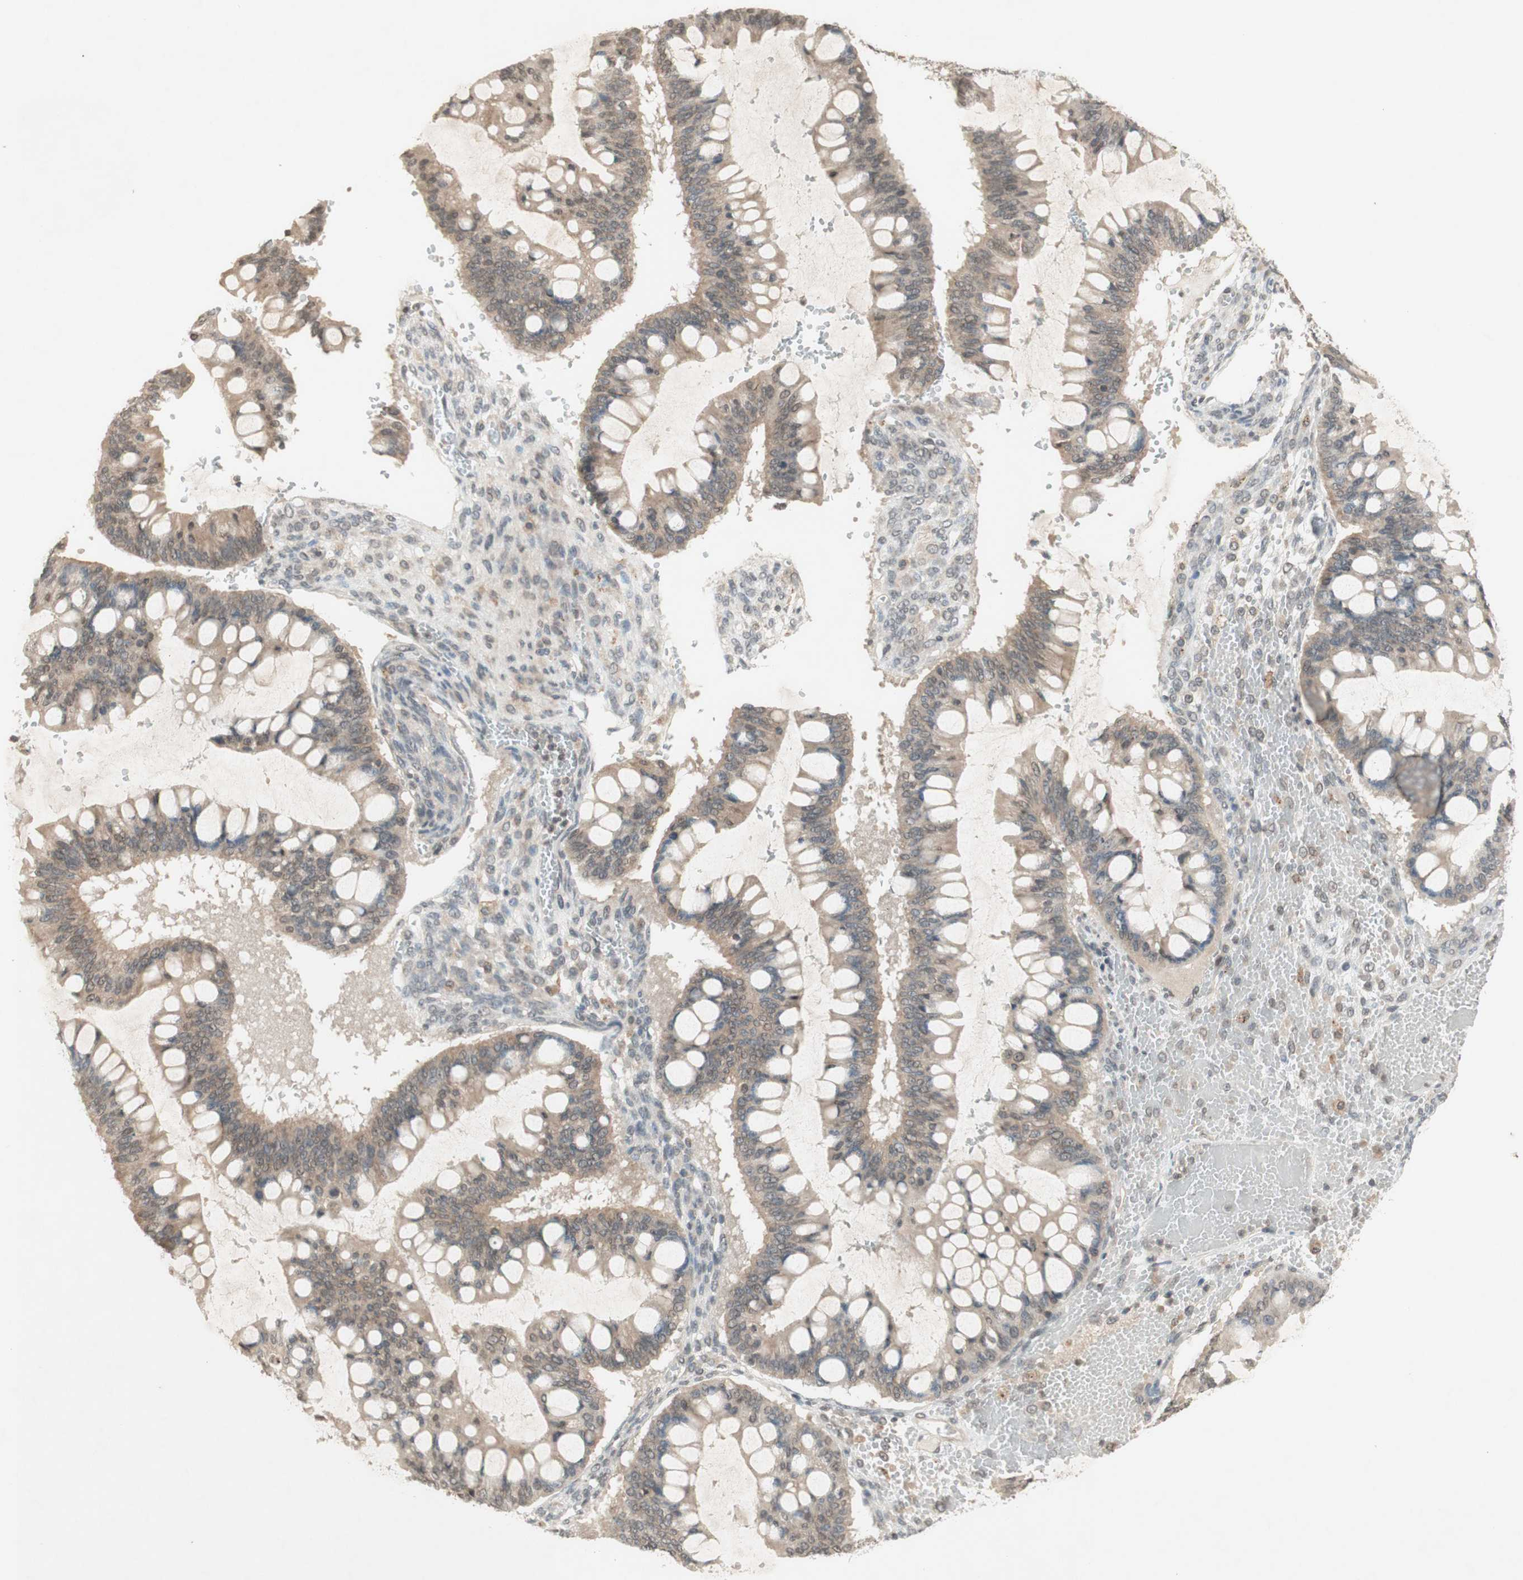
{"staining": {"intensity": "weak", "quantity": ">75%", "location": "cytoplasmic/membranous"}, "tissue": "ovarian cancer", "cell_type": "Tumor cells", "image_type": "cancer", "snomed": [{"axis": "morphology", "description": "Cystadenocarcinoma, mucinous, NOS"}, {"axis": "topography", "description": "Ovary"}], "caption": "Mucinous cystadenocarcinoma (ovarian) stained for a protein reveals weak cytoplasmic/membranous positivity in tumor cells.", "gene": "GLI1", "patient": {"sex": "female", "age": 73}}